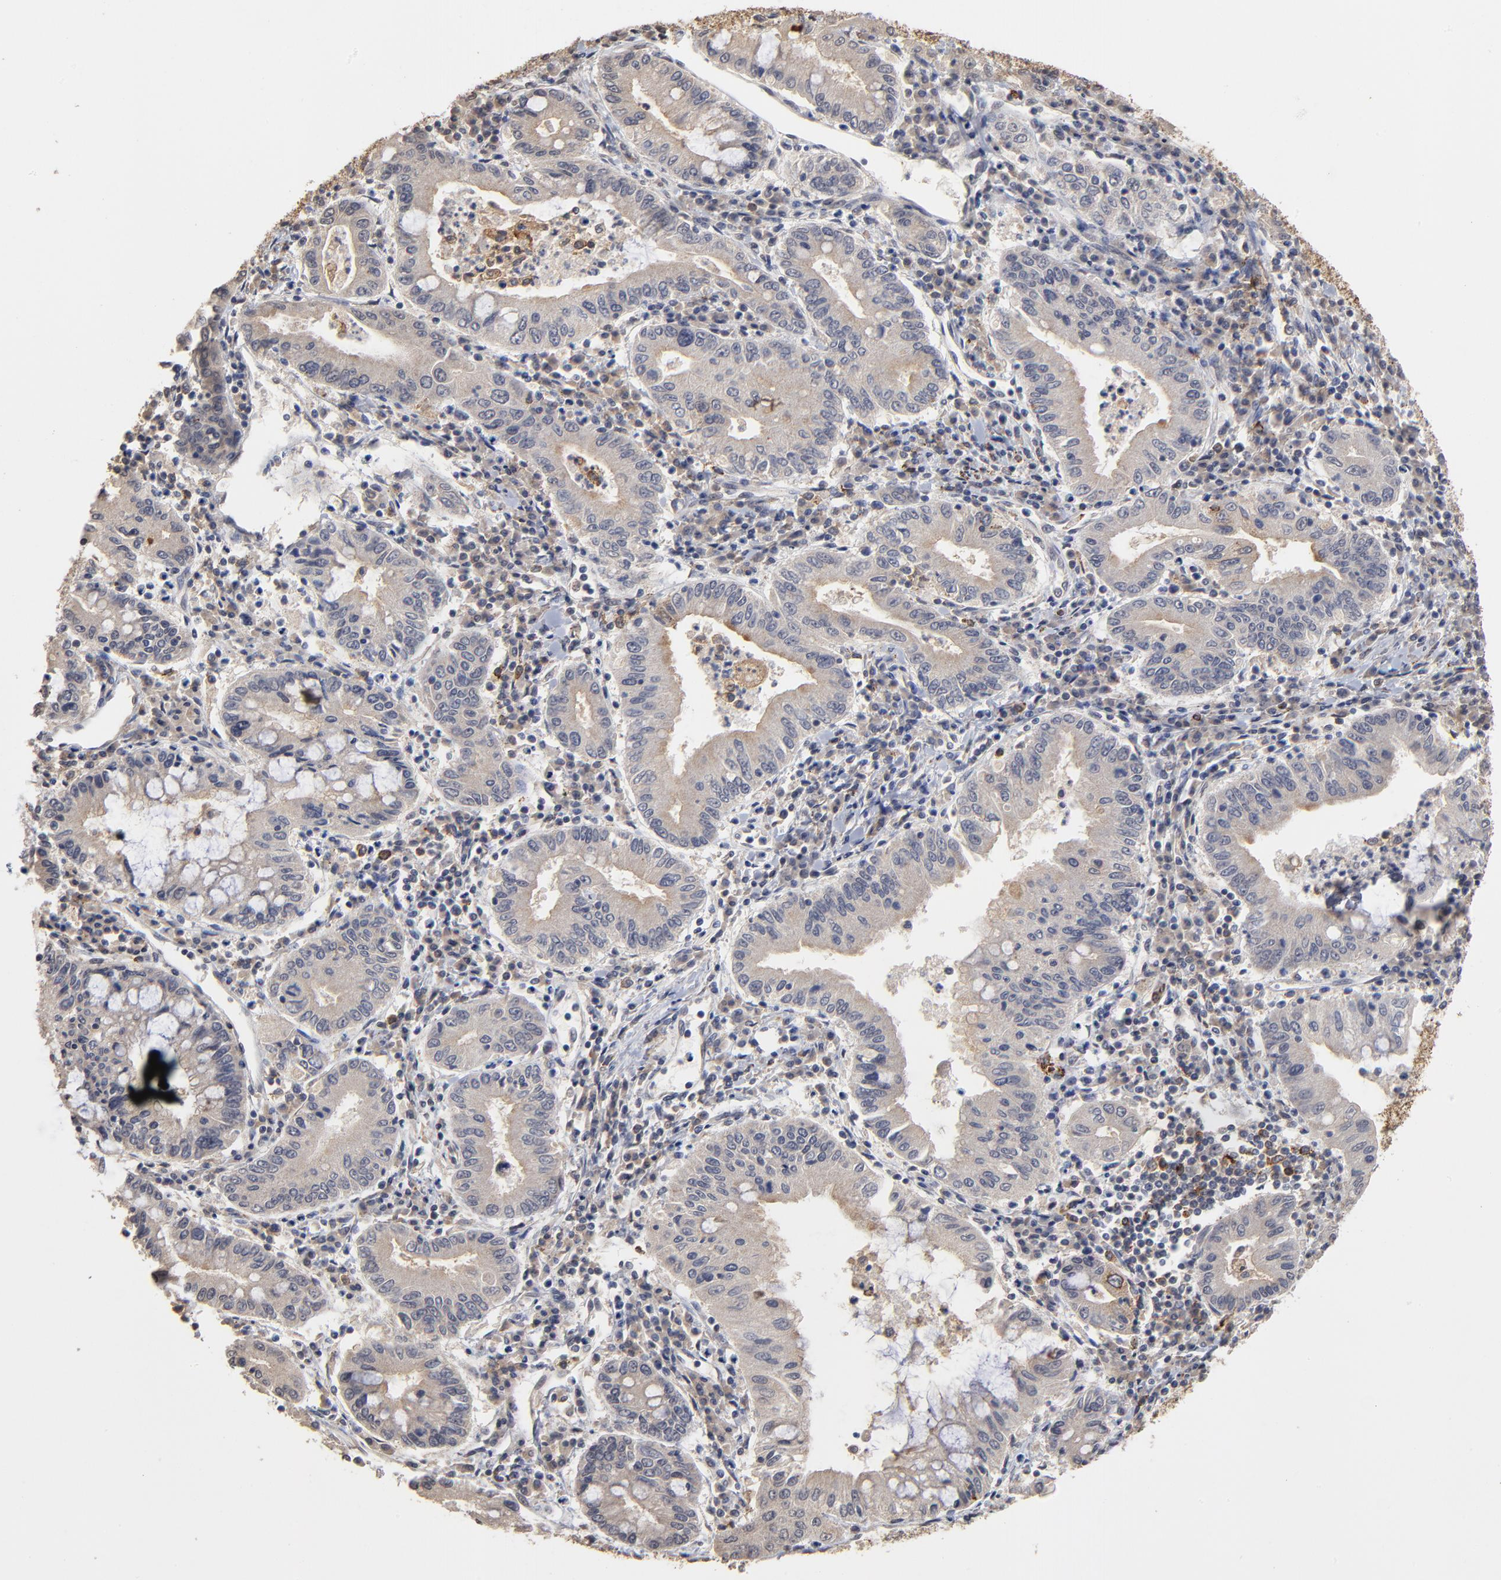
{"staining": {"intensity": "weak", "quantity": "<25%", "location": "cytoplasmic/membranous"}, "tissue": "stomach cancer", "cell_type": "Tumor cells", "image_type": "cancer", "snomed": [{"axis": "morphology", "description": "Normal tissue, NOS"}, {"axis": "morphology", "description": "Adenocarcinoma, NOS"}, {"axis": "topography", "description": "Esophagus"}, {"axis": "topography", "description": "Stomach, upper"}, {"axis": "topography", "description": "Peripheral nerve tissue"}], "caption": "Immunohistochemistry photomicrograph of neoplastic tissue: human stomach cancer stained with DAB (3,3'-diaminobenzidine) reveals no significant protein staining in tumor cells. (Stains: DAB (3,3'-diaminobenzidine) IHC with hematoxylin counter stain, Microscopy: brightfield microscopy at high magnification).", "gene": "ASB8", "patient": {"sex": "male", "age": 62}}